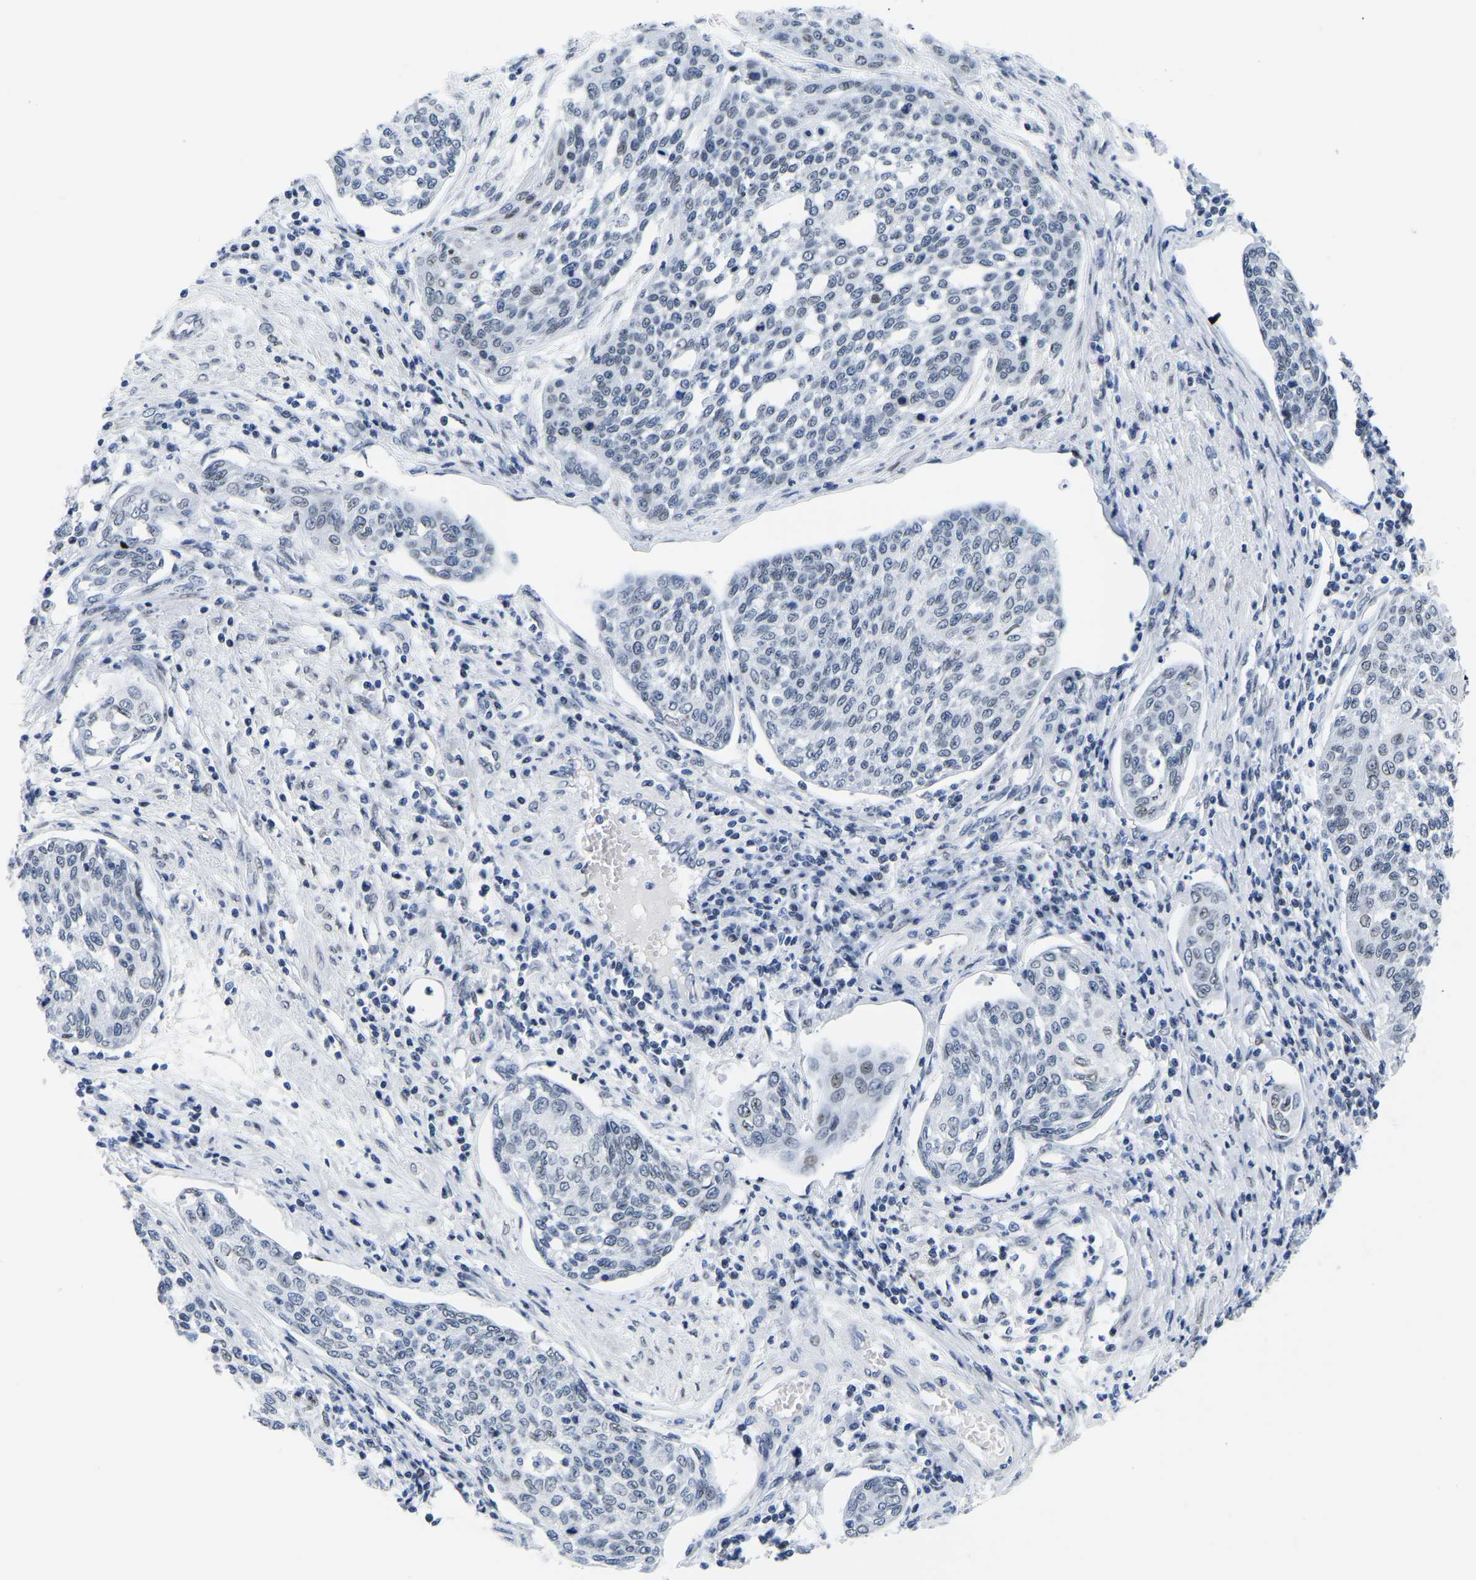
{"staining": {"intensity": "weak", "quantity": "<25%", "location": "nuclear"}, "tissue": "cervical cancer", "cell_type": "Tumor cells", "image_type": "cancer", "snomed": [{"axis": "morphology", "description": "Squamous cell carcinoma, NOS"}, {"axis": "topography", "description": "Cervix"}], "caption": "The photomicrograph exhibits no staining of tumor cells in cervical cancer. (DAB (3,3'-diaminobenzidine) immunohistochemistry, high magnification).", "gene": "UPK3A", "patient": {"sex": "female", "age": 34}}